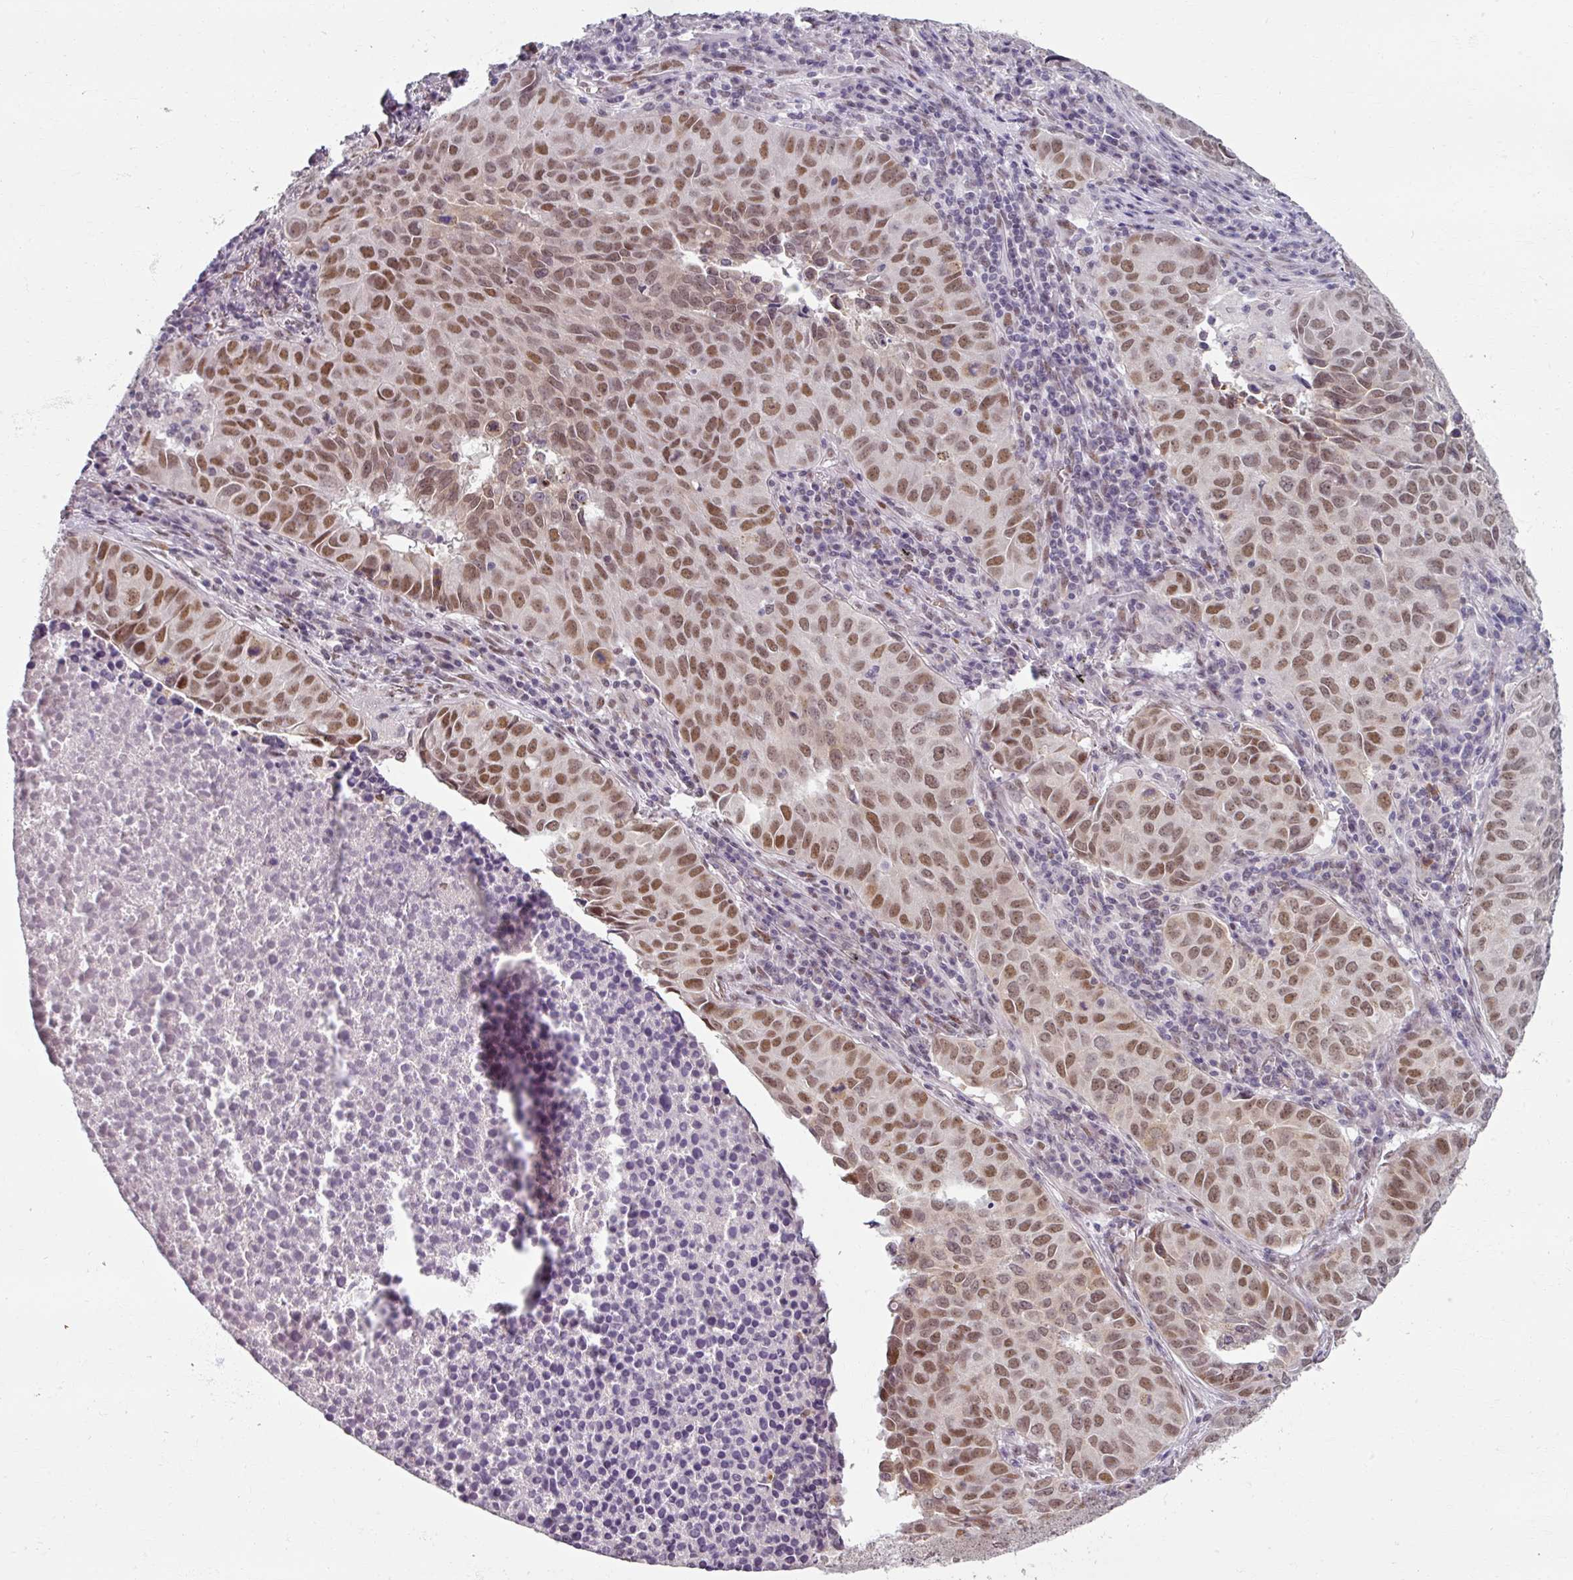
{"staining": {"intensity": "moderate", "quantity": ">75%", "location": "nuclear"}, "tissue": "lung cancer", "cell_type": "Tumor cells", "image_type": "cancer", "snomed": [{"axis": "morphology", "description": "Adenocarcinoma, NOS"}, {"axis": "topography", "description": "Lung"}], "caption": "Adenocarcinoma (lung) stained with DAB immunohistochemistry exhibits medium levels of moderate nuclear expression in about >75% of tumor cells. Using DAB (brown) and hematoxylin (blue) stains, captured at high magnification using brightfield microscopy.", "gene": "RIPOR3", "patient": {"sex": "female", "age": 50}}